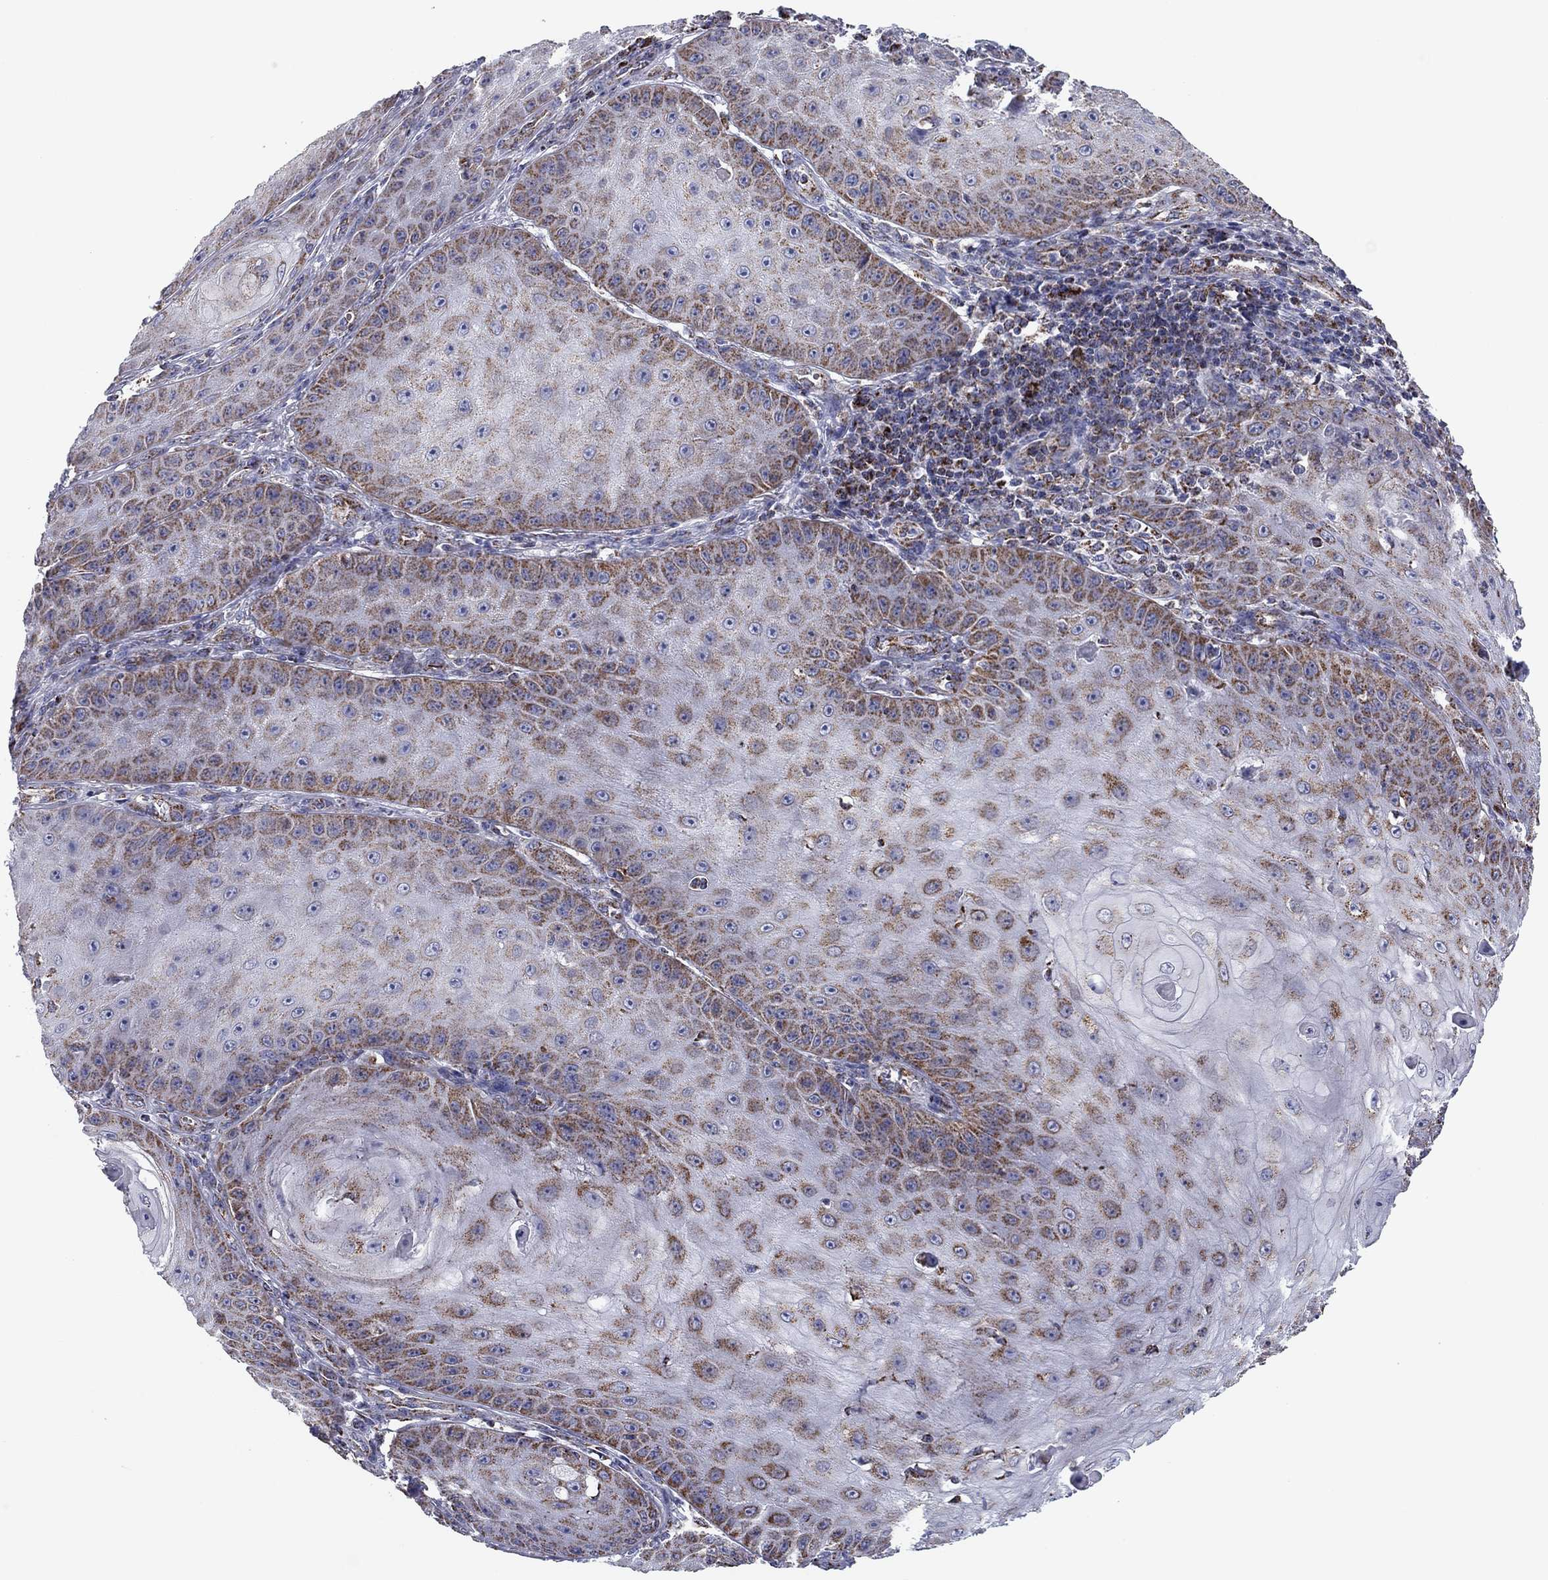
{"staining": {"intensity": "moderate", "quantity": "<25%", "location": "cytoplasmic/membranous"}, "tissue": "skin cancer", "cell_type": "Tumor cells", "image_type": "cancer", "snomed": [{"axis": "morphology", "description": "Squamous cell carcinoma, NOS"}, {"axis": "topography", "description": "Skin"}], "caption": "Immunohistochemical staining of skin cancer reveals low levels of moderate cytoplasmic/membranous protein staining in approximately <25% of tumor cells.", "gene": "NDUFV1", "patient": {"sex": "male", "age": 70}}